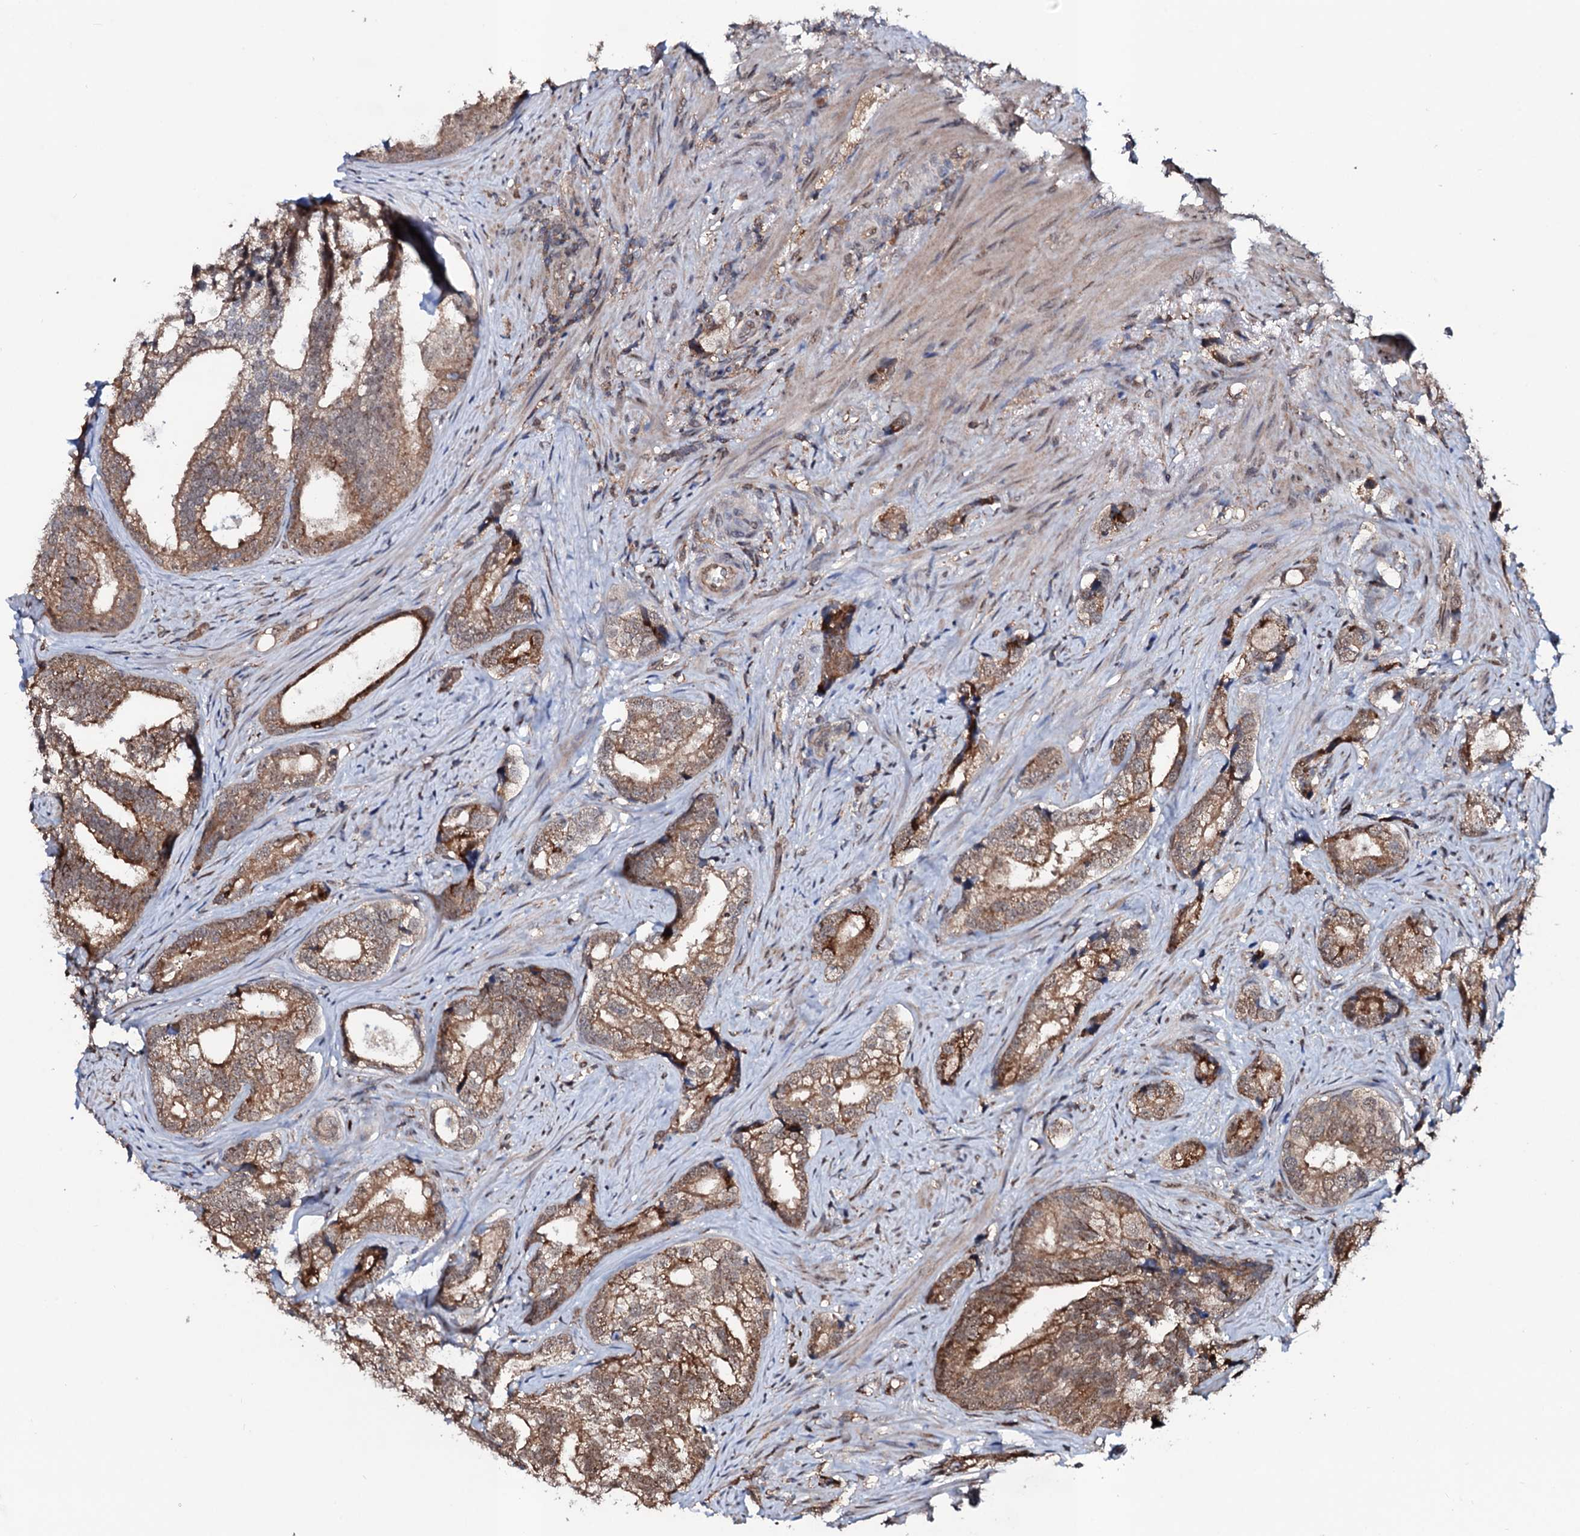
{"staining": {"intensity": "moderate", "quantity": ">75%", "location": "cytoplasmic/membranous,nuclear"}, "tissue": "prostate cancer", "cell_type": "Tumor cells", "image_type": "cancer", "snomed": [{"axis": "morphology", "description": "Adenocarcinoma, High grade"}, {"axis": "topography", "description": "Prostate"}], "caption": "Tumor cells display medium levels of moderate cytoplasmic/membranous and nuclear staining in about >75% of cells in prostate cancer.", "gene": "COG6", "patient": {"sex": "male", "age": 75}}